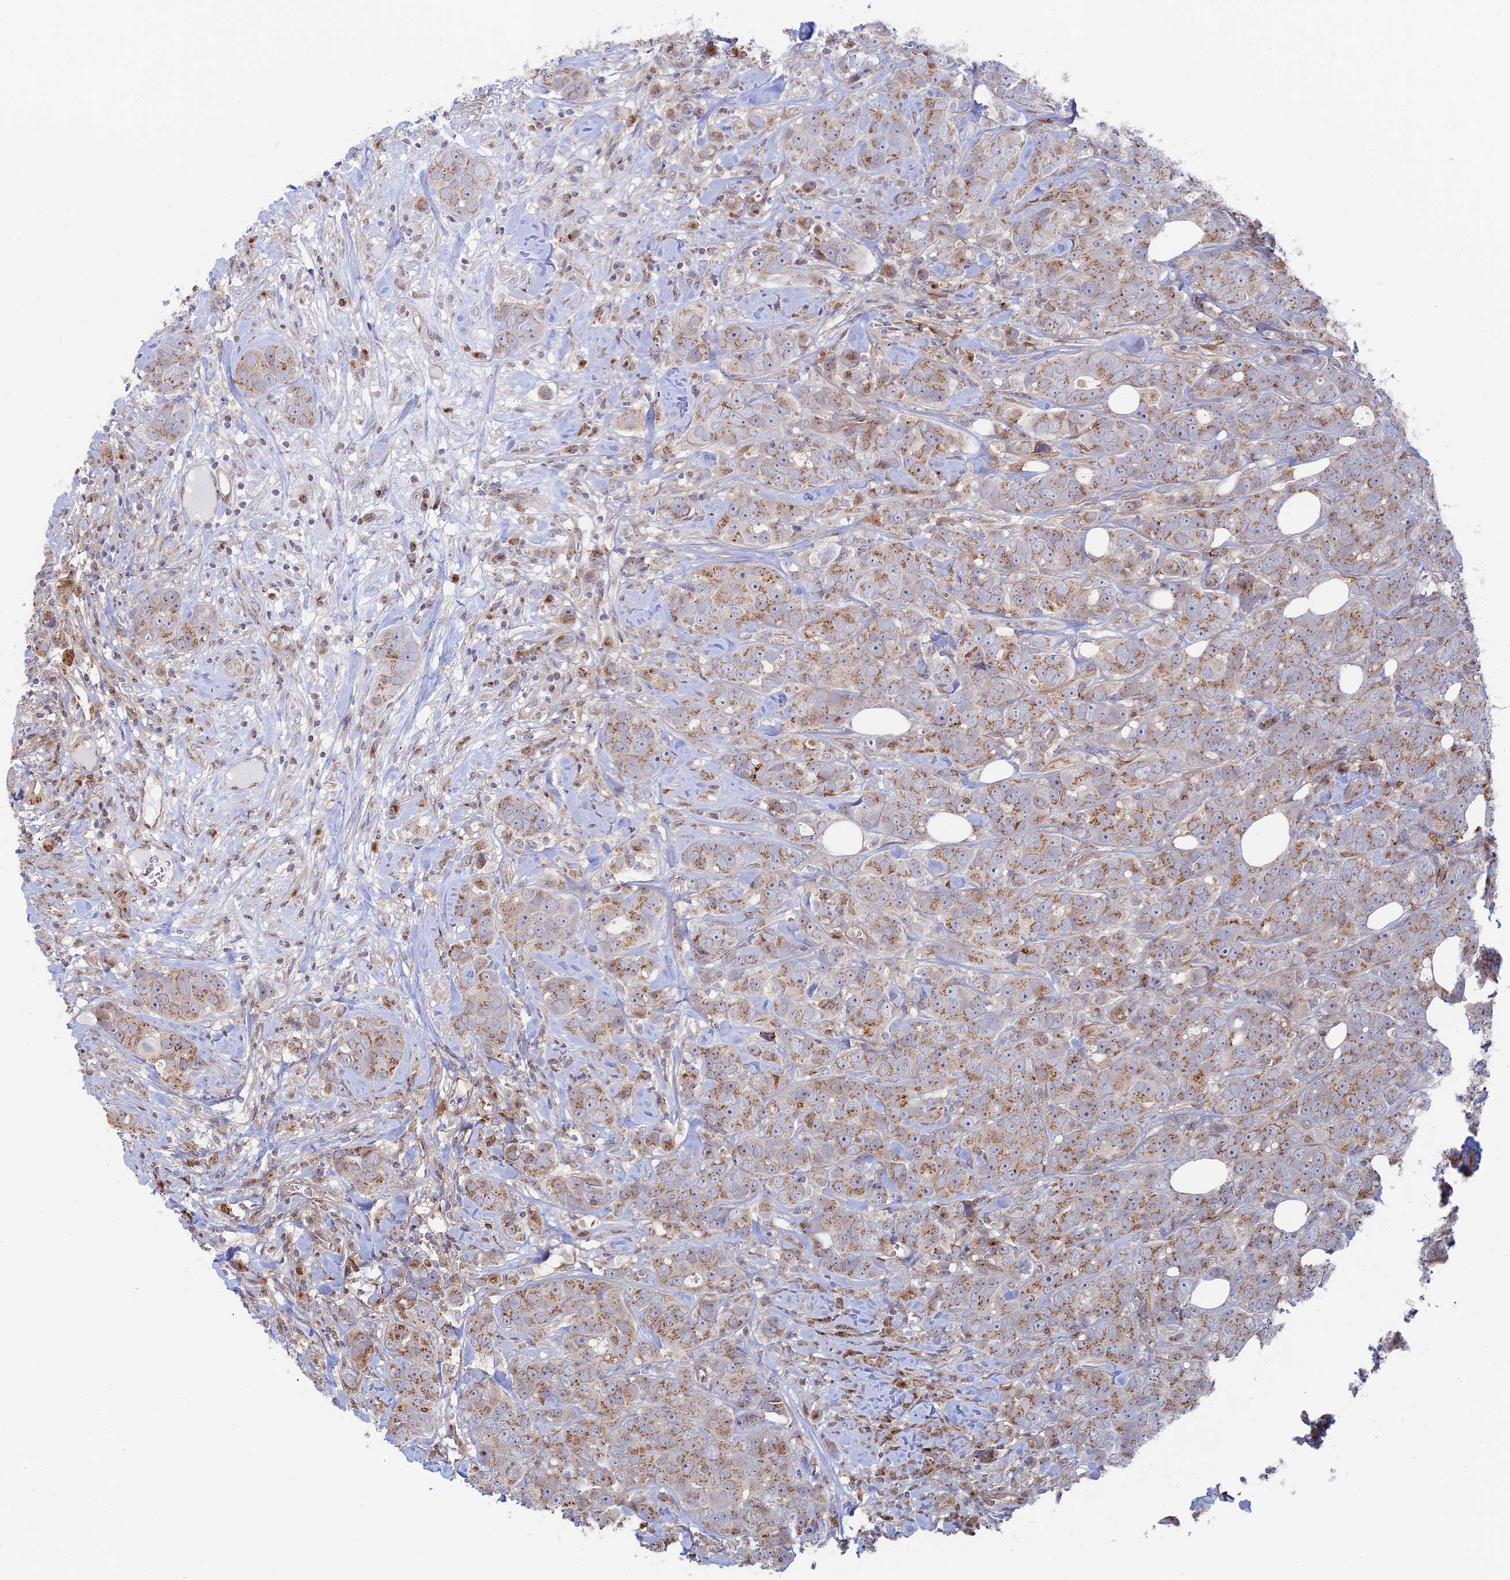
{"staining": {"intensity": "moderate", "quantity": ">75%", "location": "cytoplasmic/membranous"}, "tissue": "breast cancer", "cell_type": "Tumor cells", "image_type": "cancer", "snomed": [{"axis": "morphology", "description": "Duct carcinoma"}, {"axis": "topography", "description": "Breast"}], "caption": "Protein staining demonstrates moderate cytoplasmic/membranous expression in approximately >75% of tumor cells in breast cancer (invasive ductal carcinoma).", "gene": "HS2ST1", "patient": {"sex": "female", "age": 43}}